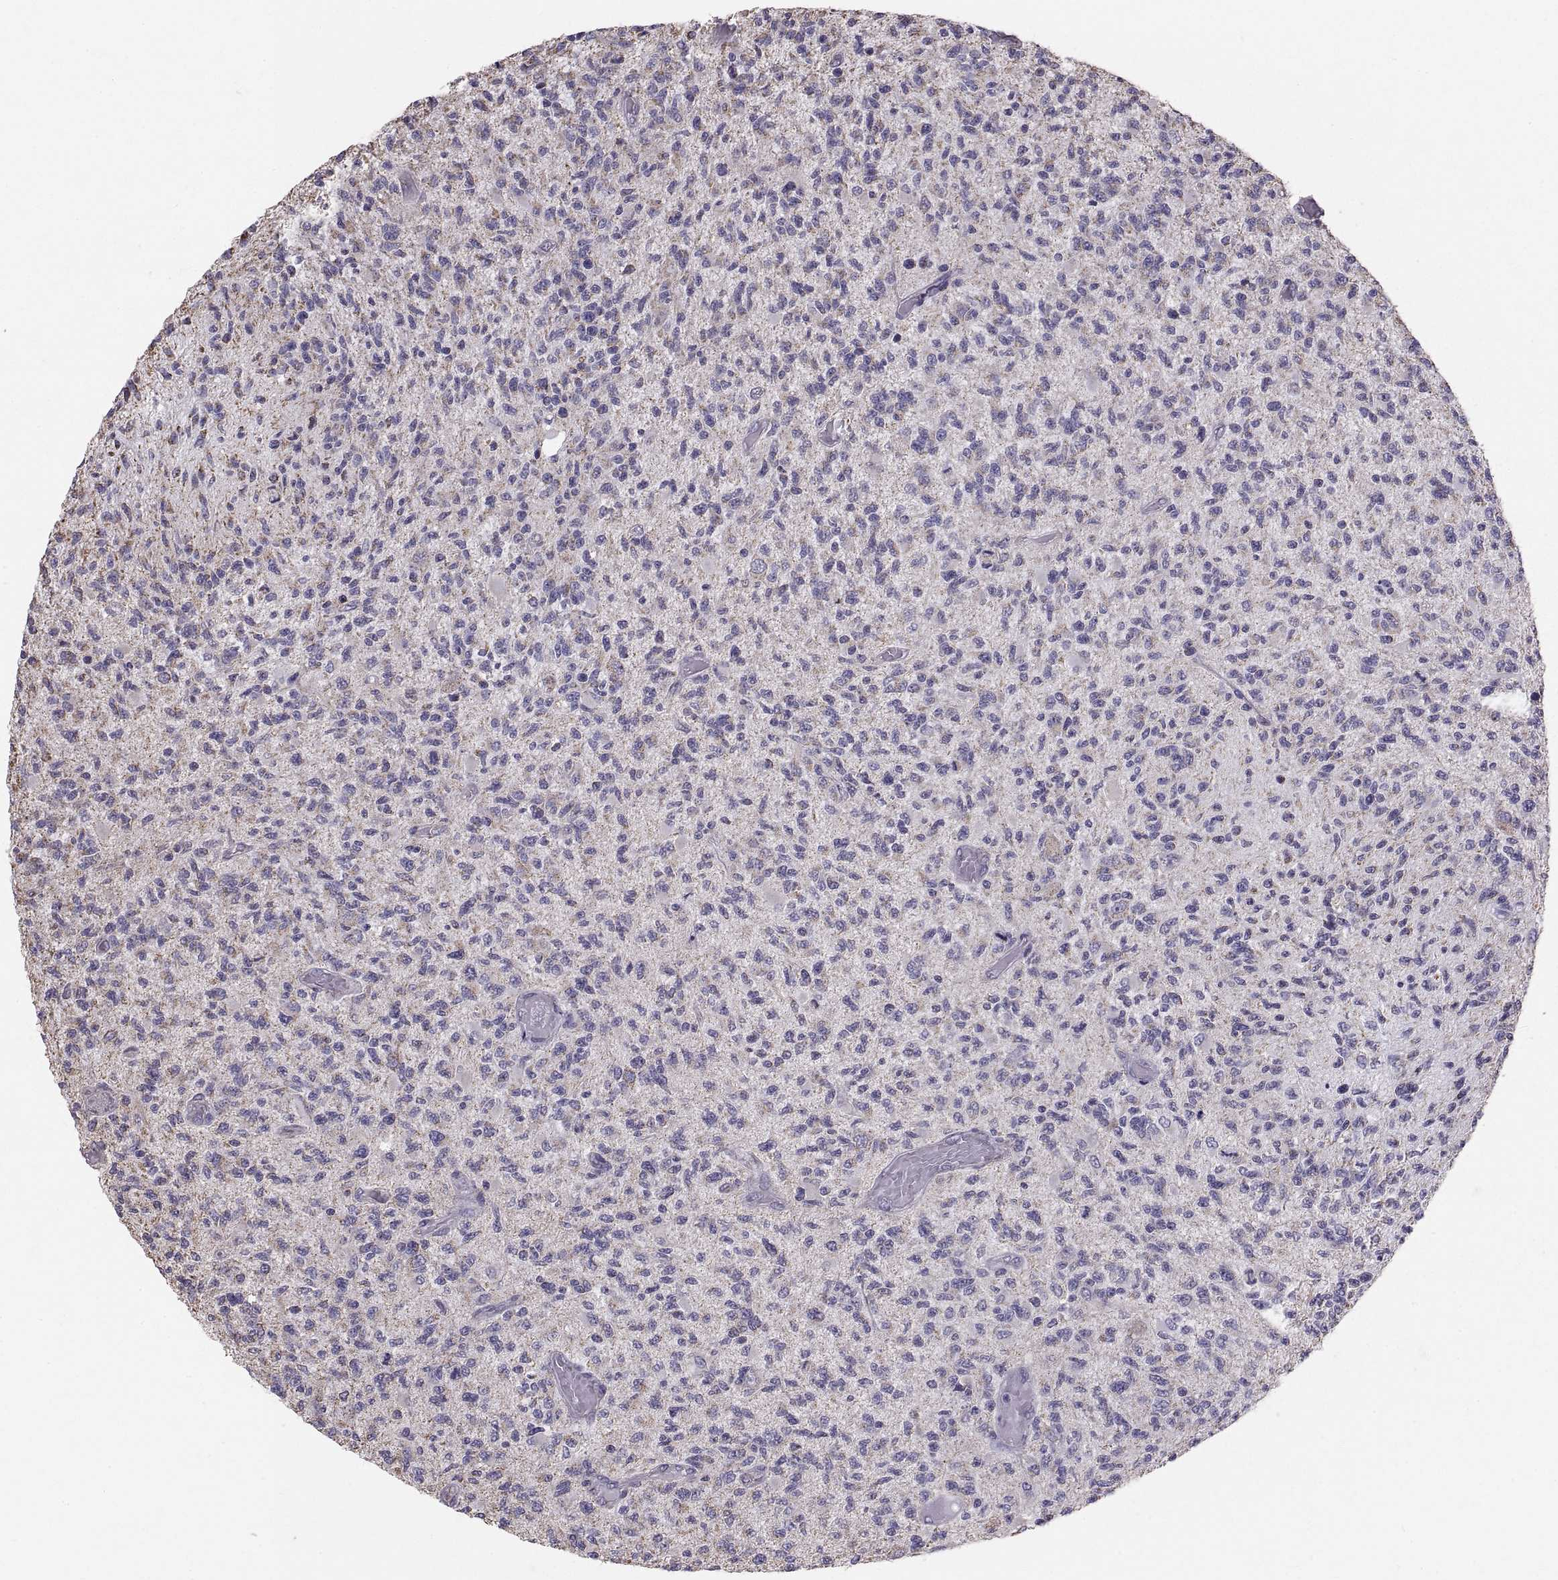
{"staining": {"intensity": "negative", "quantity": "none", "location": "none"}, "tissue": "glioma", "cell_type": "Tumor cells", "image_type": "cancer", "snomed": [{"axis": "morphology", "description": "Glioma, malignant, High grade"}, {"axis": "topography", "description": "Brain"}], "caption": "This is a micrograph of immunohistochemistry staining of glioma, which shows no staining in tumor cells. (Stains: DAB (3,3'-diaminobenzidine) IHC with hematoxylin counter stain, Microscopy: brightfield microscopy at high magnification).", "gene": "STMND1", "patient": {"sex": "female", "age": 63}}